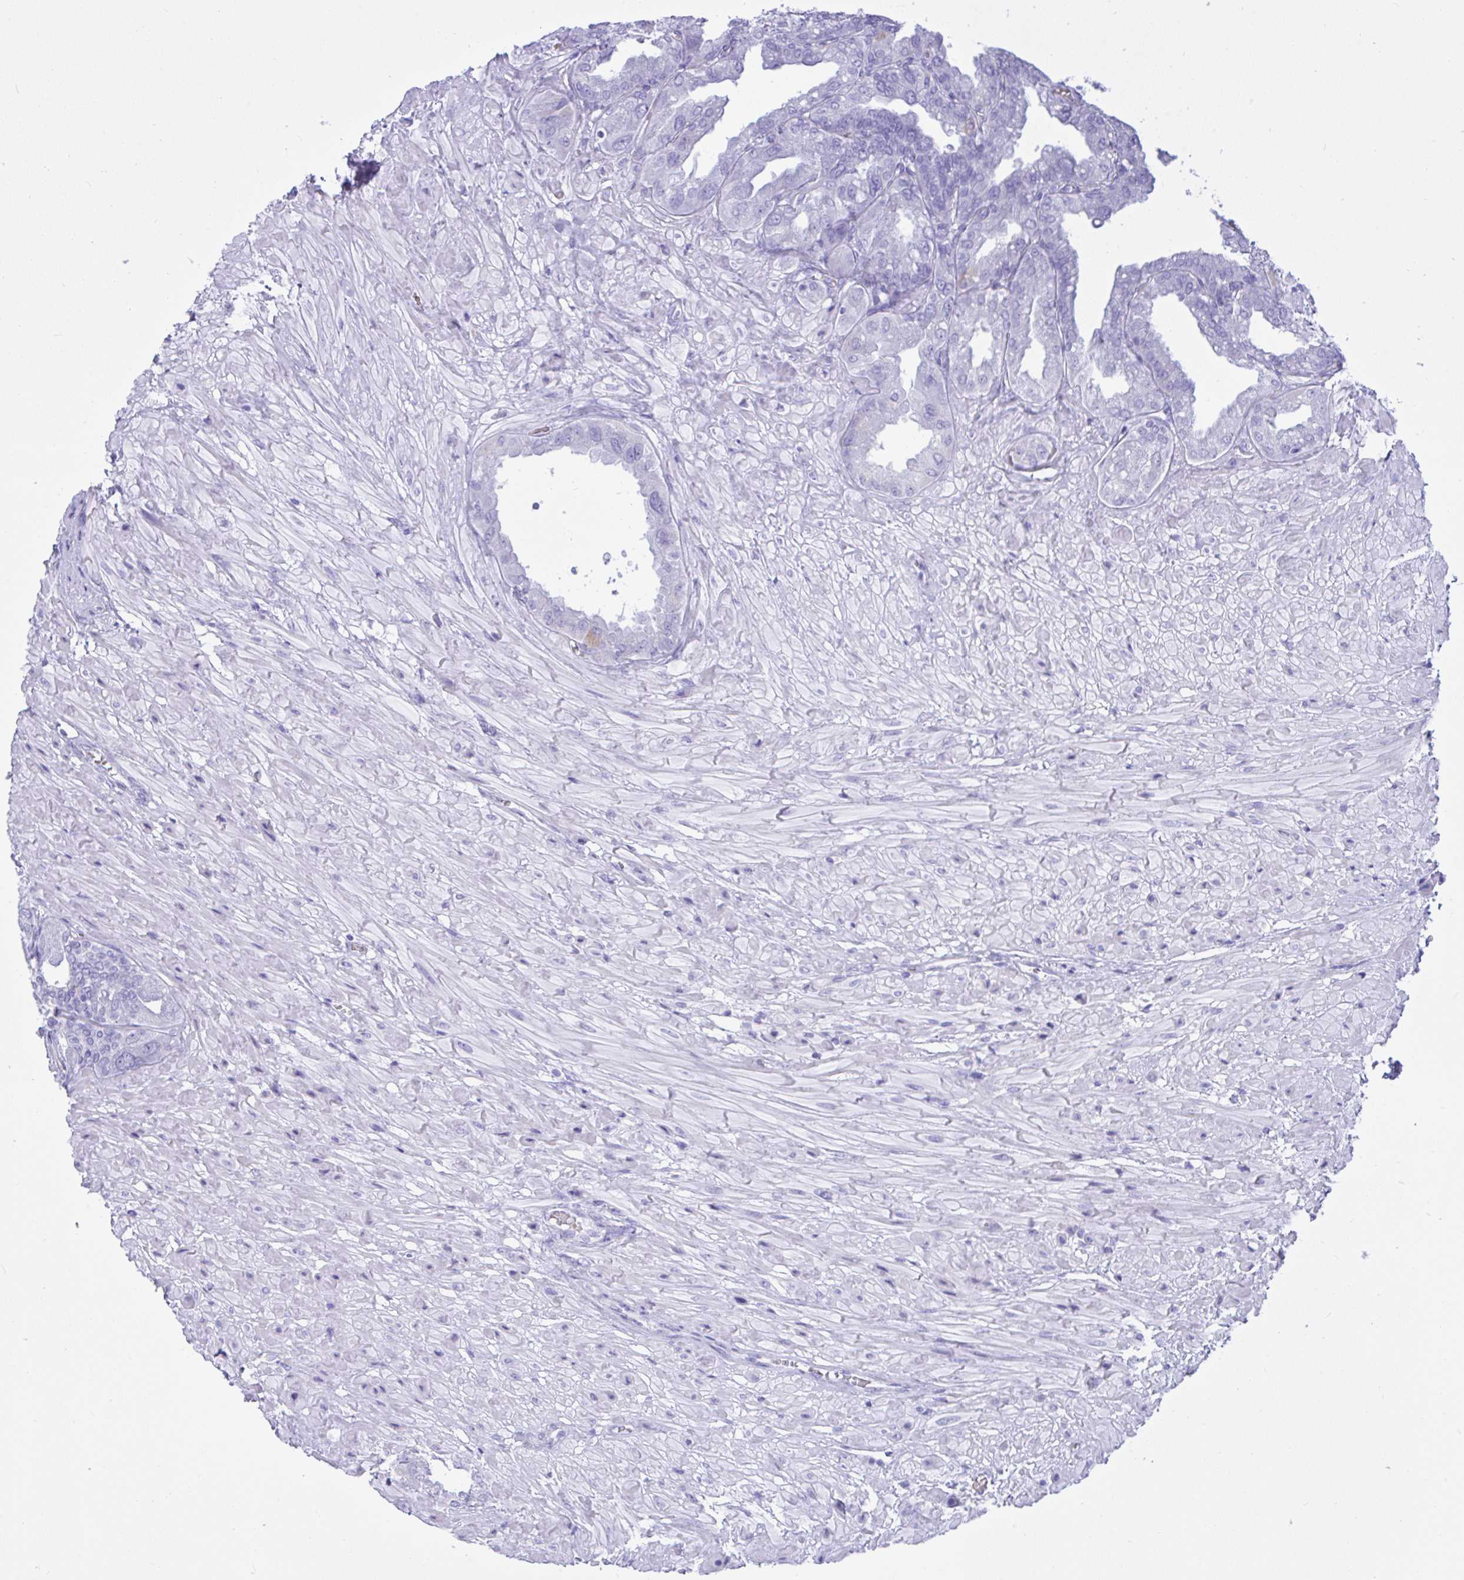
{"staining": {"intensity": "negative", "quantity": "none", "location": "none"}, "tissue": "seminal vesicle", "cell_type": "Glandular cells", "image_type": "normal", "snomed": [{"axis": "morphology", "description": "Normal tissue, NOS"}, {"axis": "topography", "description": "Seminal veicle"}], "caption": "This is an IHC image of benign seminal vesicle. There is no expression in glandular cells.", "gene": "SEL1L2", "patient": {"sex": "male", "age": 55}}